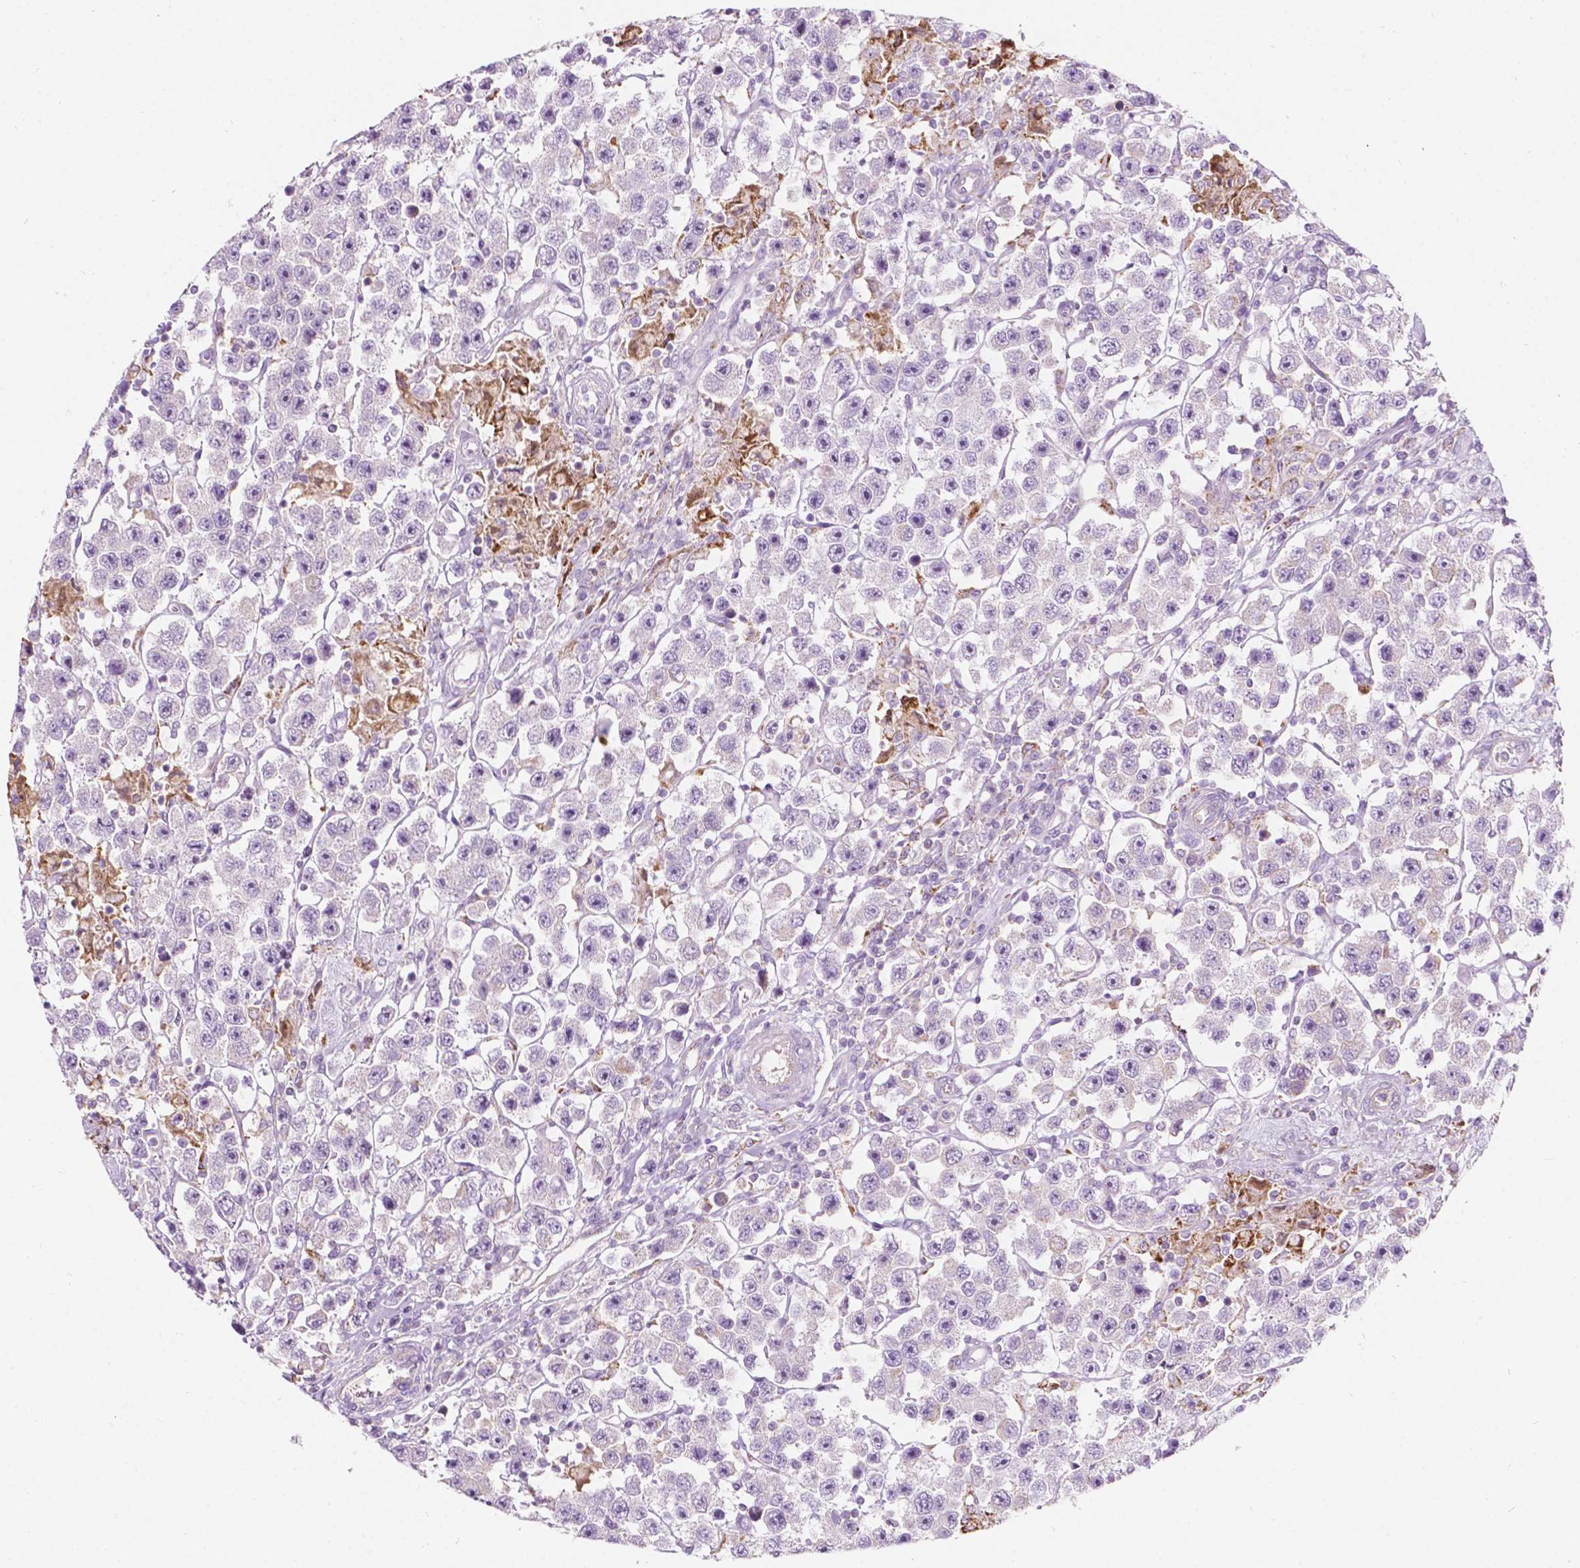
{"staining": {"intensity": "negative", "quantity": "none", "location": "none"}, "tissue": "testis cancer", "cell_type": "Tumor cells", "image_type": "cancer", "snomed": [{"axis": "morphology", "description": "Seminoma, NOS"}, {"axis": "topography", "description": "Testis"}], "caption": "Immunohistochemical staining of testis seminoma displays no significant positivity in tumor cells. Nuclei are stained in blue.", "gene": "NOS1AP", "patient": {"sex": "male", "age": 45}}